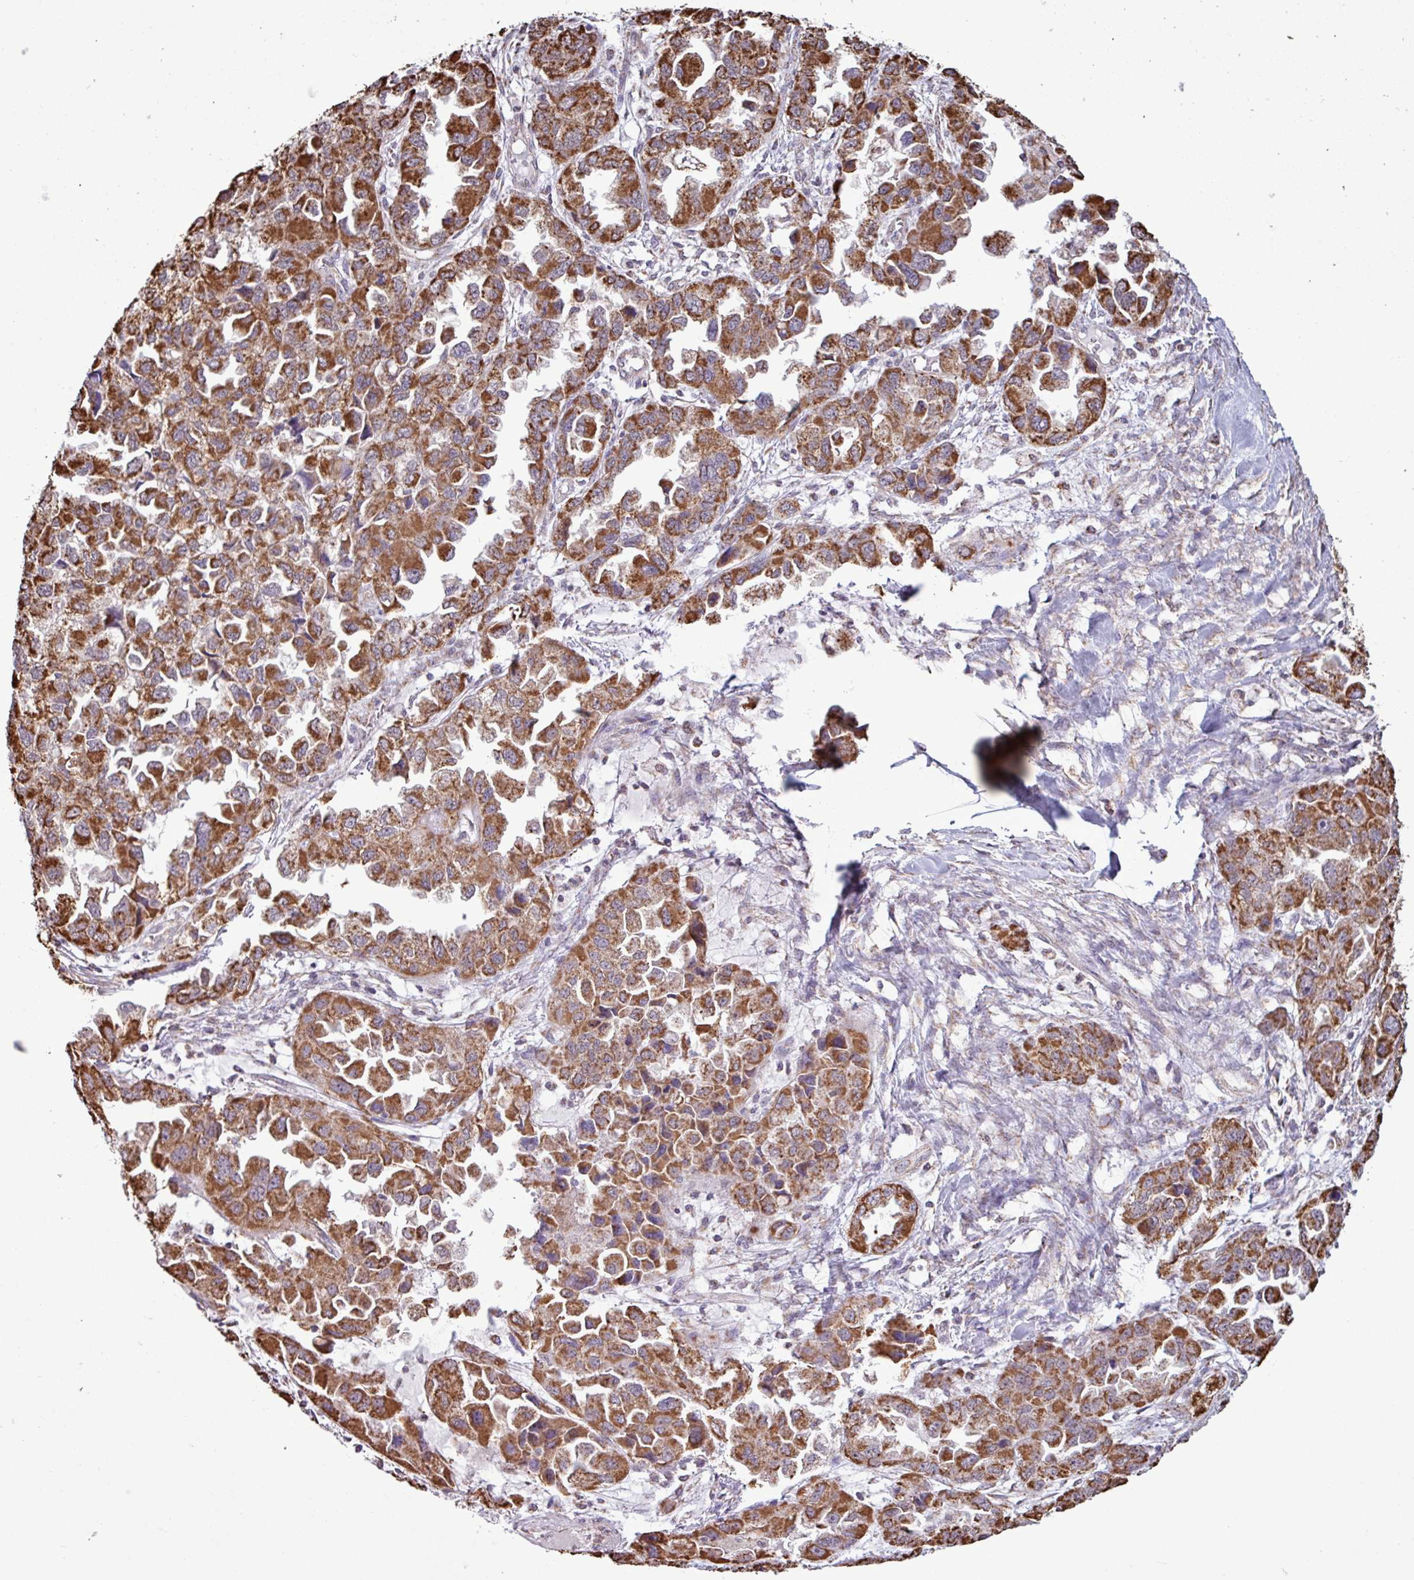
{"staining": {"intensity": "strong", "quantity": ">75%", "location": "cytoplasmic/membranous"}, "tissue": "ovarian cancer", "cell_type": "Tumor cells", "image_type": "cancer", "snomed": [{"axis": "morphology", "description": "Cystadenocarcinoma, serous, NOS"}, {"axis": "topography", "description": "Ovary"}], "caption": "DAB immunohistochemical staining of ovarian cancer exhibits strong cytoplasmic/membranous protein positivity in about >75% of tumor cells.", "gene": "ALG8", "patient": {"sex": "female", "age": 84}}